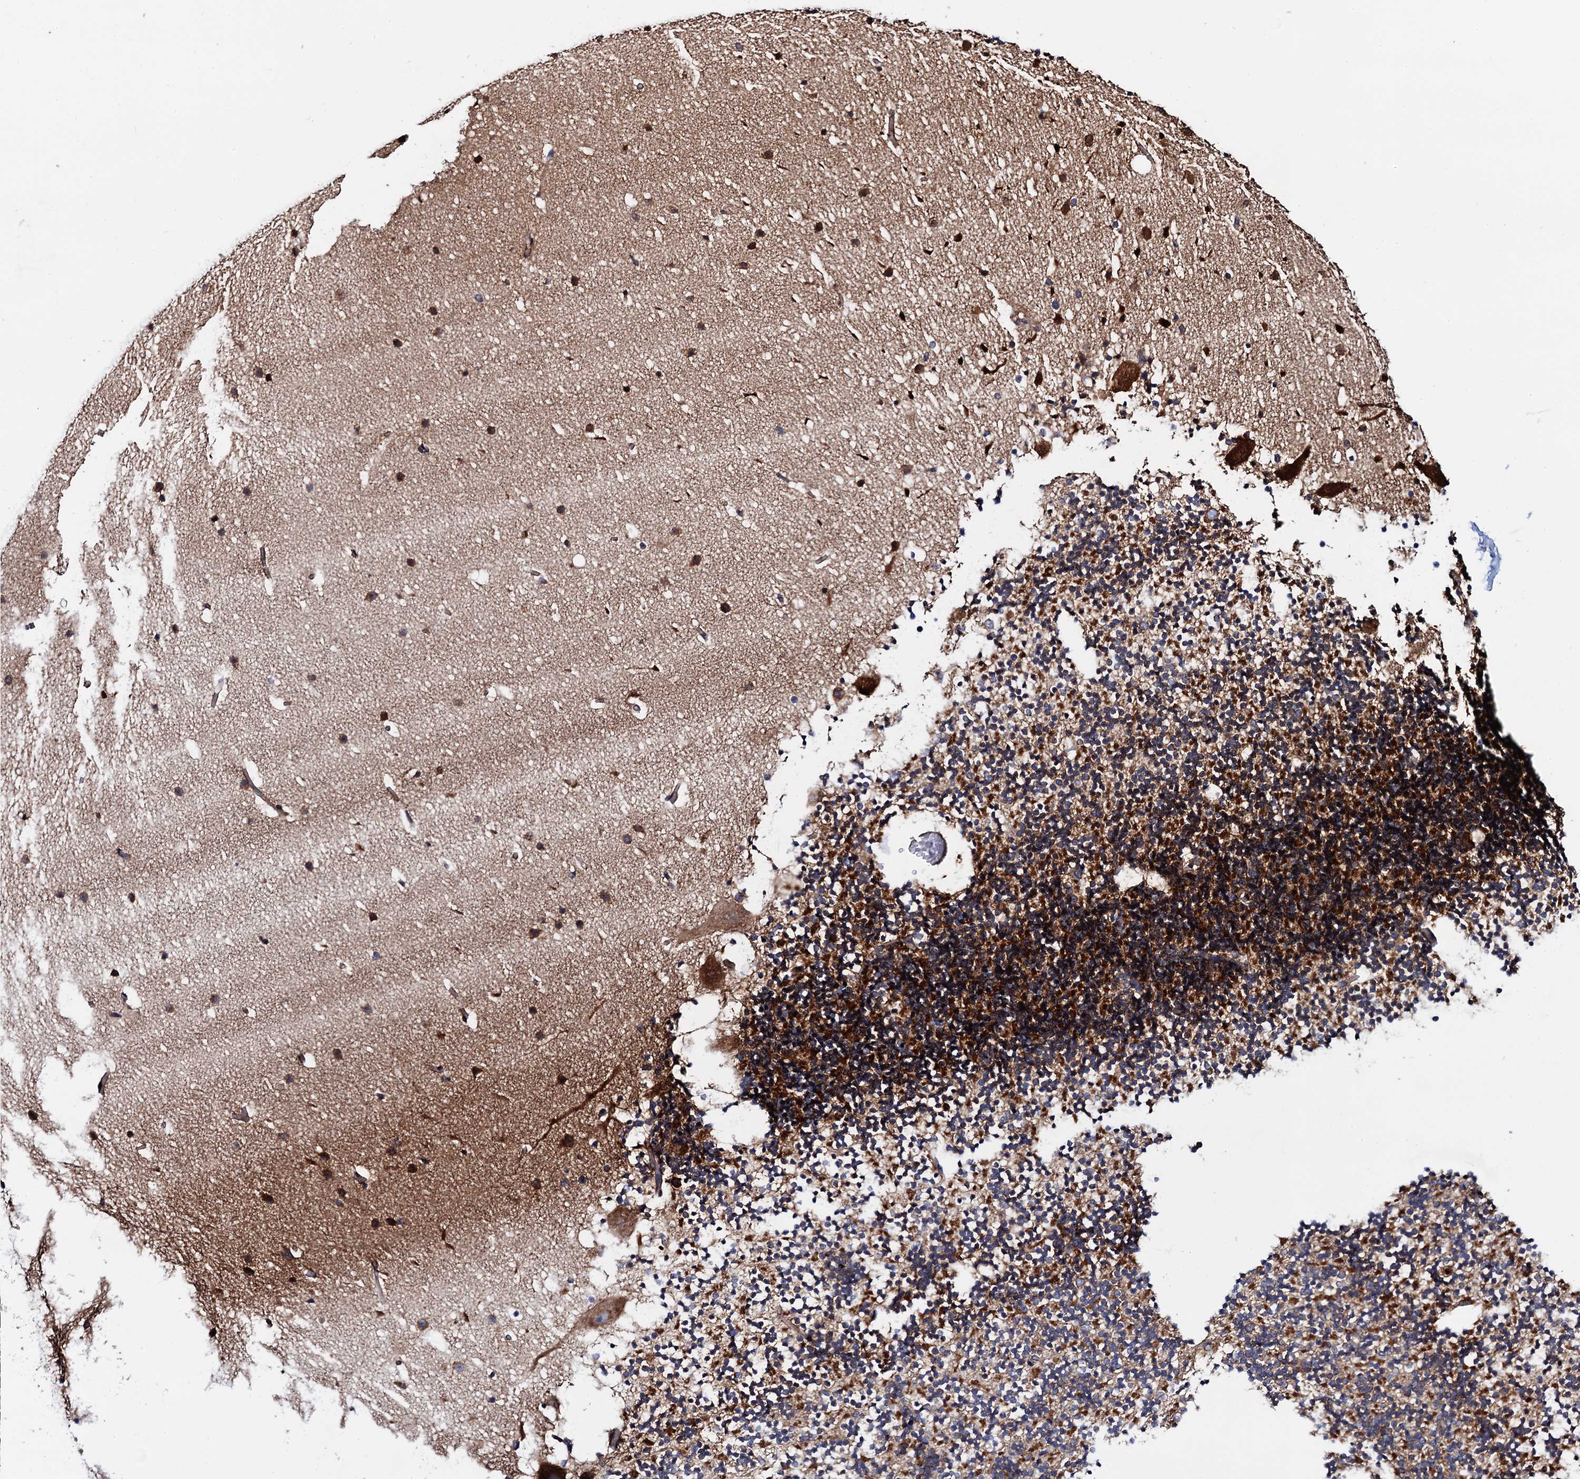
{"staining": {"intensity": "strong", "quantity": "25%-75%", "location": "cytoplasmic/membranous"}, "tissue": "cerebellum", "cell_type": "Cells in granular layer", "image_type": "normal", "snomed": [{"axis": "morphology", "description": "Normal tissue, NOS"}, {"axis": "topography", "description": "Cerebellum"}], "caption": "A brown stain labels strong cytoplasmic/membranous positivity of a protein in cells in granular layer of normal cerebellum.", "gene": "MRPL48", "patient": {"sex": "male", "age": 57}}